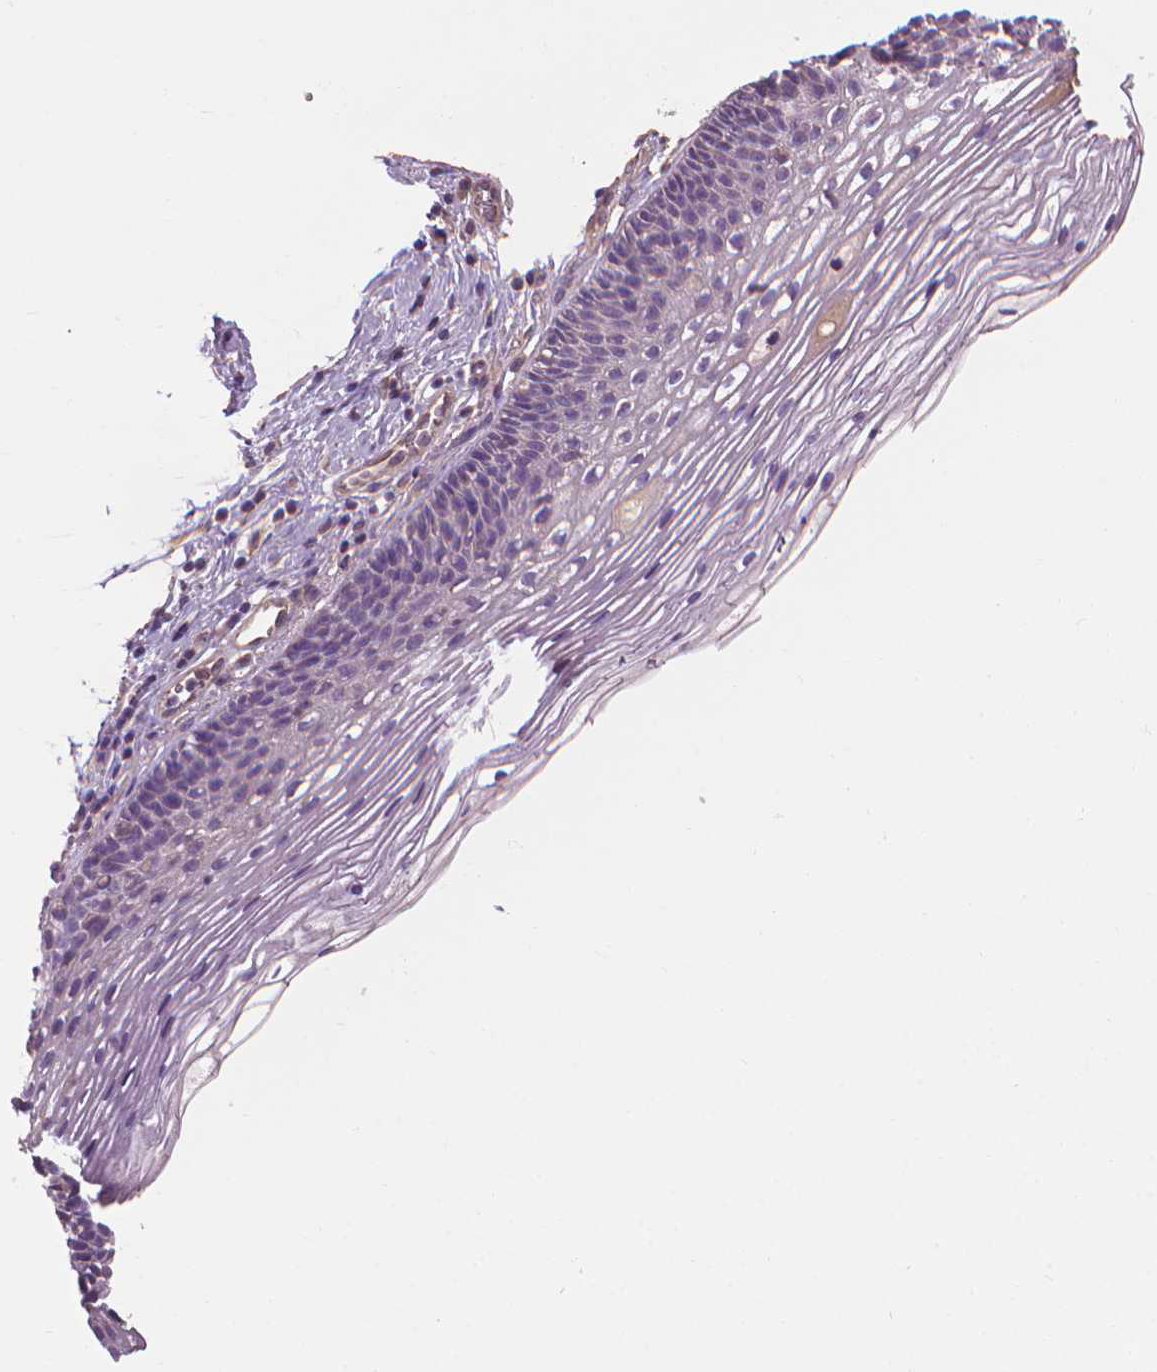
{"staining": {"intensity": "negative", "quantity": "none", "location": "none"}, "tissue": "cervix", "cell_type": "Glandular cells", "image_type": "normal", "snomed": [{"axis": "morphology", "description": "Normal tissue, NOS"}, {"axis": "topography", "description": "Cervix"}], "caption": "IHC micrograph of unremarkable cervix stained for a protein (brown), which exhibits no positivity in glandular cells. Nuclei are stained in blue.", "gene": "RIIAD1", "patient": {"sex": "female", "age": 34}}